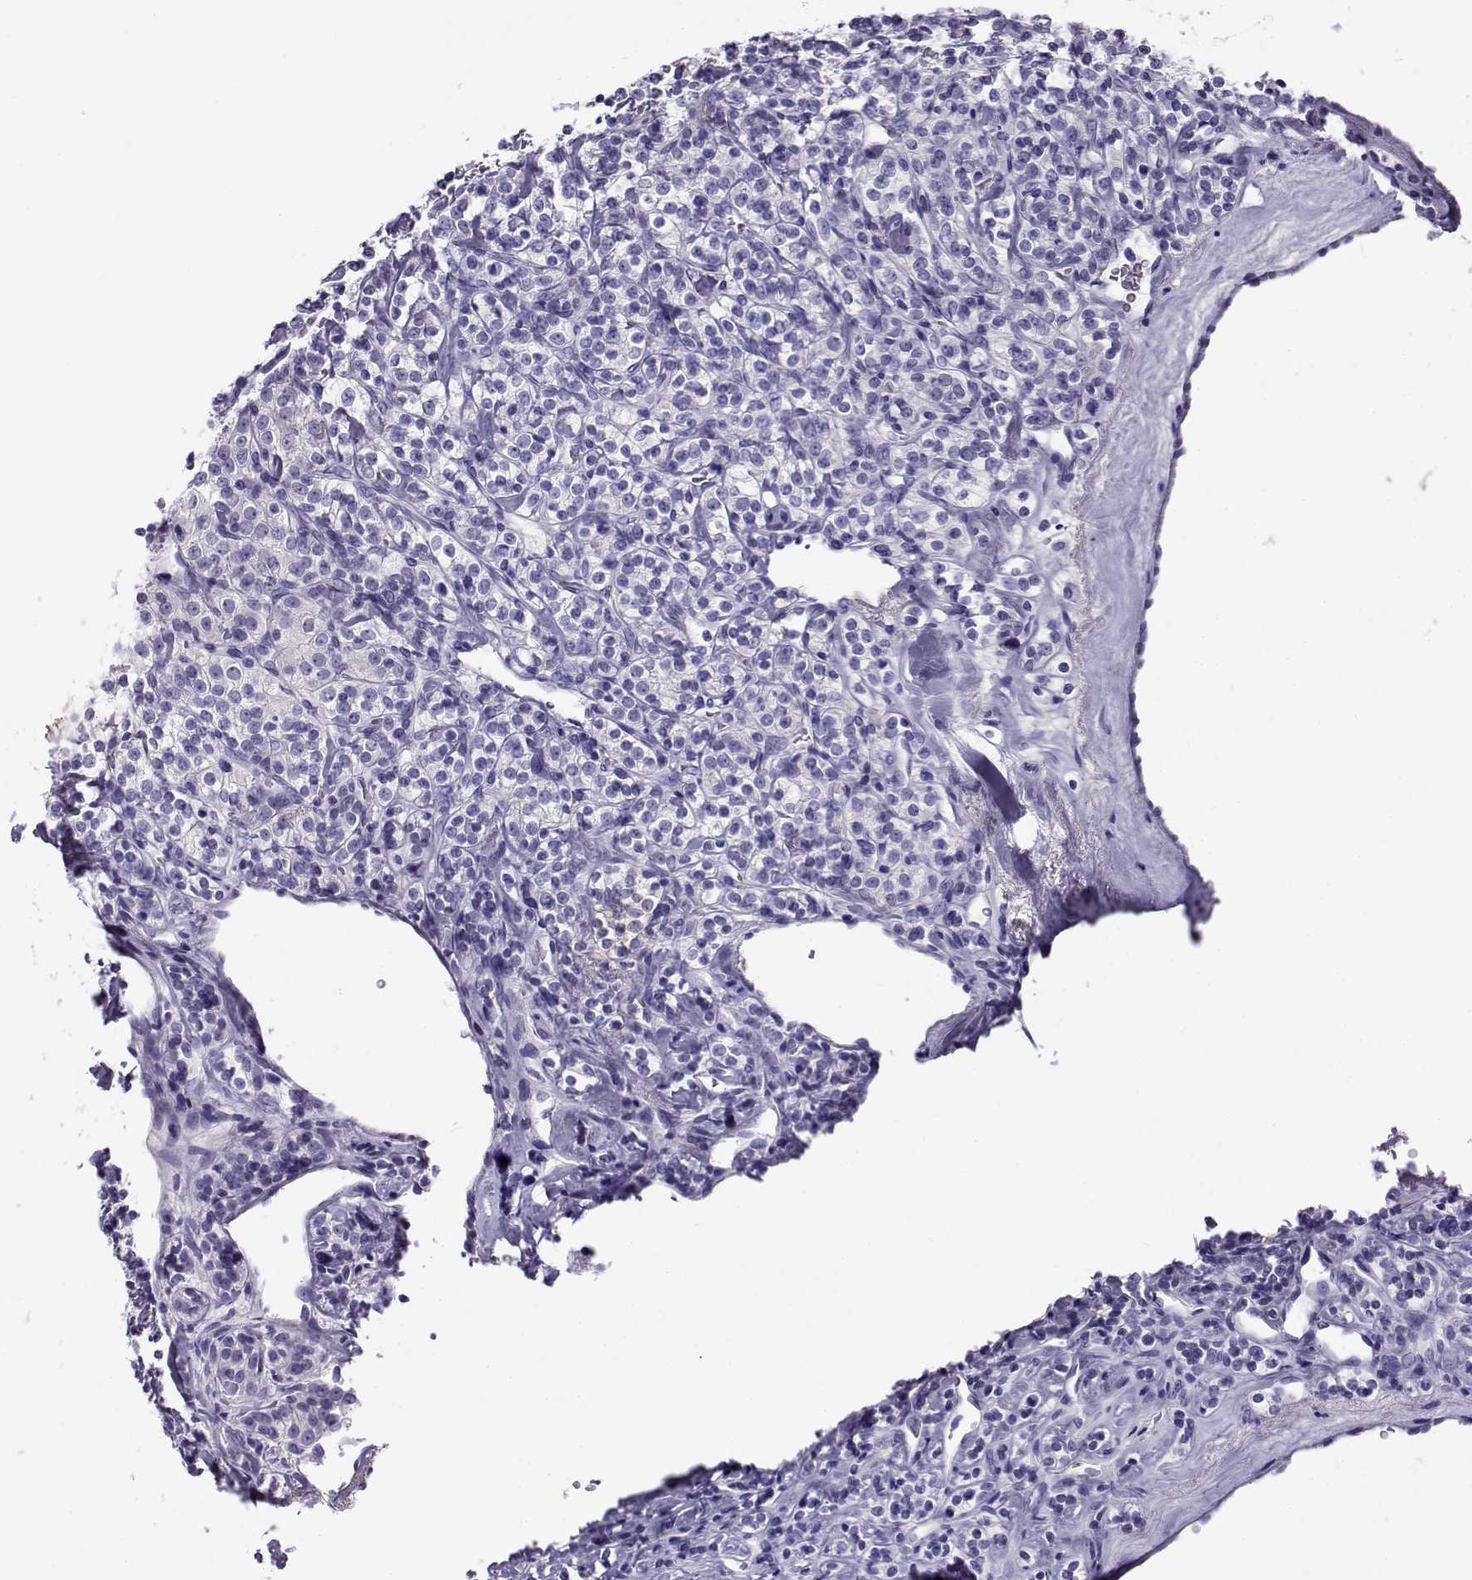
{"staining": {"intensity": "negative", "quantity": "none", "location": "none"}, "tissue": "renal cancer", "cell_type": "Tumor cells", "image_type": "cancer", "snomed": [{"axis": "morphology", "description": "Adenocarcinoma, NOS"}, {"axis": "topography", "description": "Kidney"}], "caption": "Renal cancer (adenocarcinoma) stained for a protein using immunohistochemistry demonstrates no positivity tumor cells.", "gene": "RHOXF2", "patient": {"sex": "male", "age": 77}}